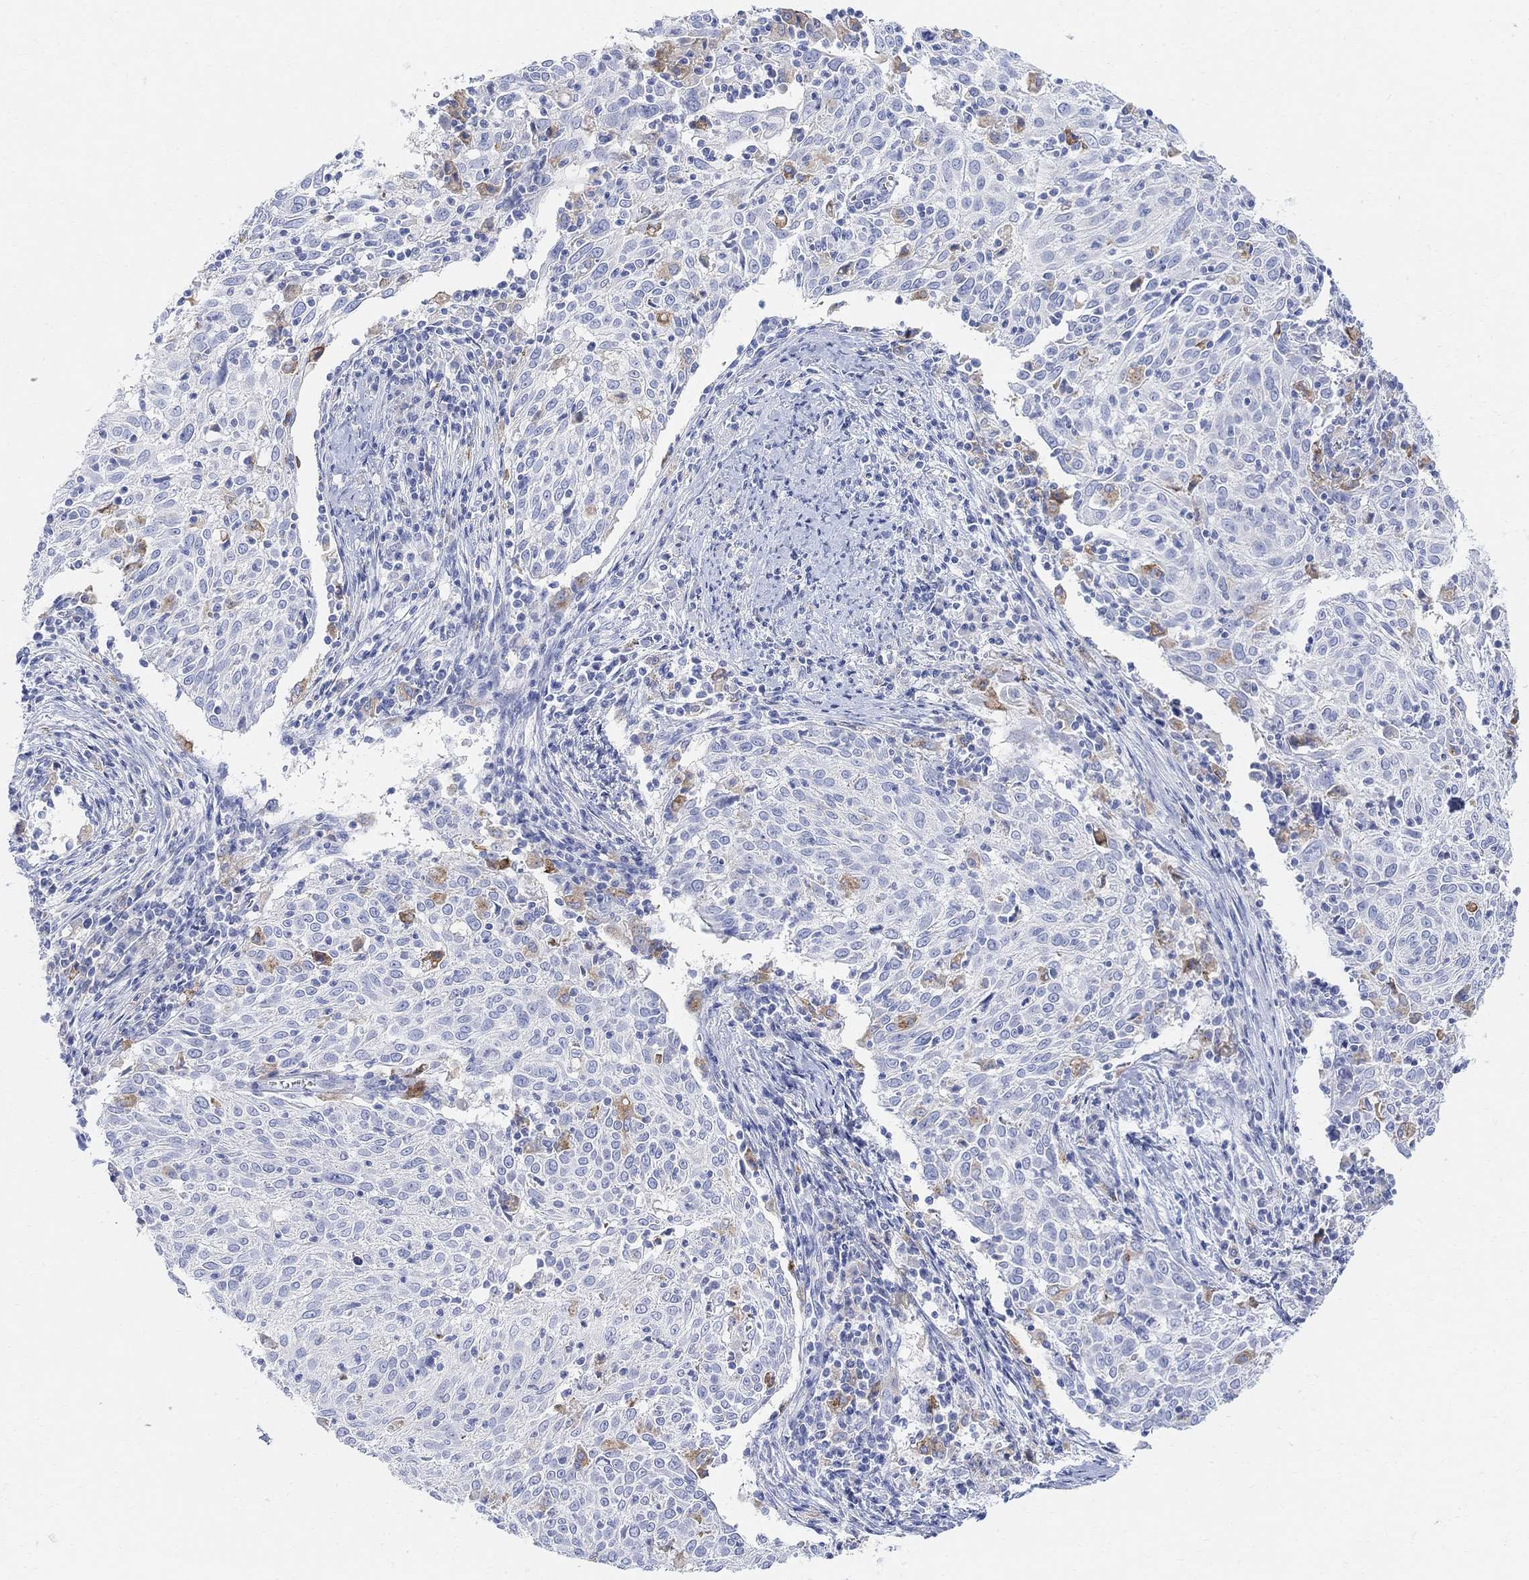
{"staining": {"intensity": "negative", "quantity": "none", "location": "none"}, "tissue": "cervical cancer", "cell_type": "Tumor cells", "image_type": "cancer", "snomed": [{"axis": "morphology", "description": "Squamous cell carcinoma, NOS"}, {"axis": "topography", "description": "Cervix"}], "caption": "DAB (3,3'-diaminobenzidine) immunohistochemical staining of squamous cell carcinoma (cervical) displays no significant expression in tumor cells. (DAB (3,3'-diaminobenzidine) IHC visualized using brightfield microscopy, high magnification).", "gene": "RETNLB", "patient": {"sex": "female", "age": 39}}